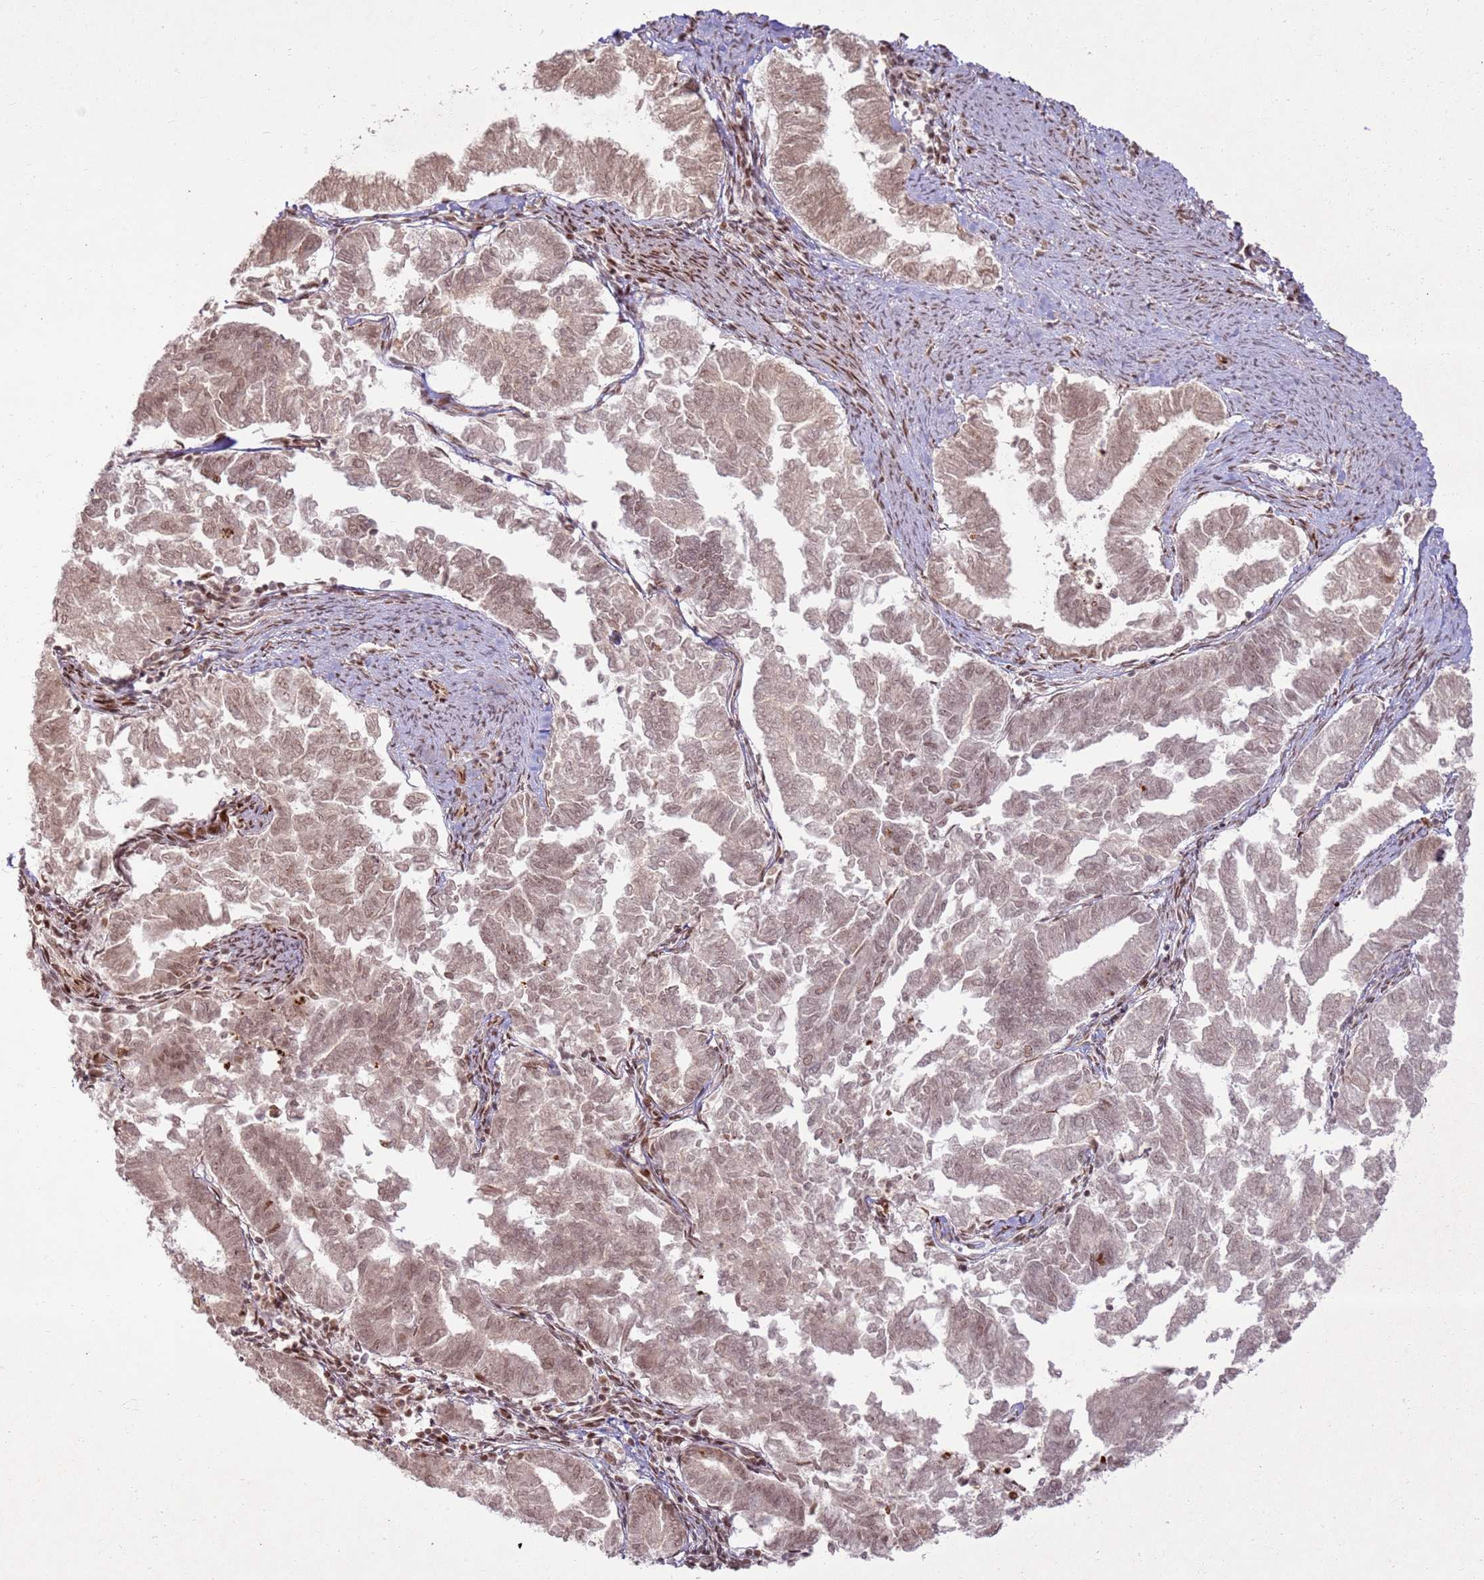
{"staining": {"intensity": "moderate", "quantity": ">75%", "location": "cytoplasmic/membranous,nuclear"}, "tissue": "endometrial cancer", "cell_type": "Tumor cells", "image_type": "cancer", "snomed": [{"axis": "morphology", "description": "Adenocarcinoma, NOS"}, {"axis": "topography", "description": "Endometrium"}], "caption": "Adenocarcinoma (endometrial) was stained to show a protein in brown. There is medium levels of moderate cytoplasmic/membranous and nuclear staining in approximately >75% of tumor cells.", "gene": "KLHL36", "patient": {"sex": "female", "age": 79}}